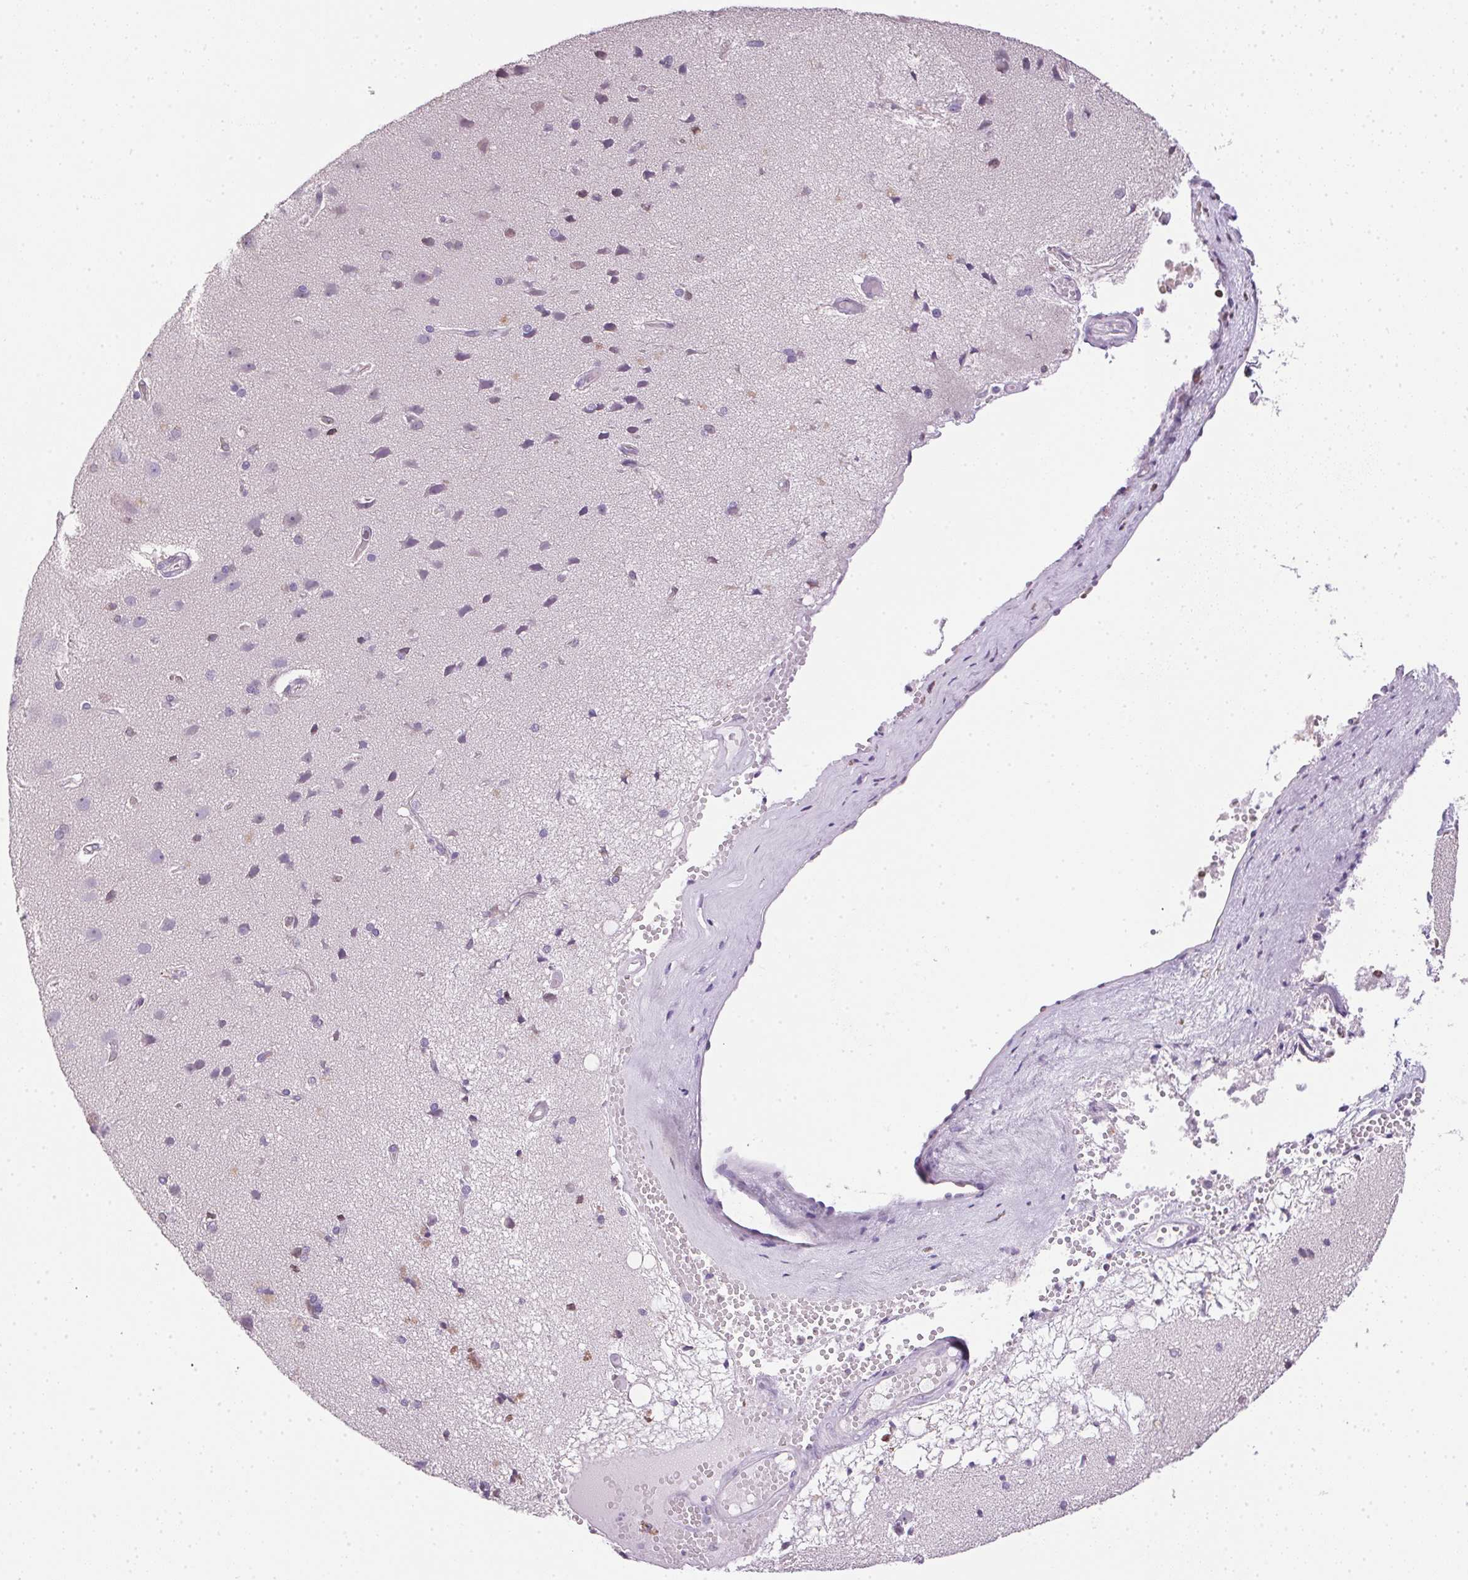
{"staining": {"intensity": "negative", "quantity": "none", "location": "none"}, "tissue": "cerebral cortex", "cell_type": "Endothelial cells", "image_type": "normal", "snomed": [{"axis": "morphology", "description": "Normal tissue, NOS"}, {"axis": "morphology", "description": "Glioma, malignant, High grade"}, {"axis": "topography", "description": "Cerebral cortex"}], "caption": "Protein analysis of benign cerebral cortex shows no significant staining in endothelial cells. (DAB IHC, high magnification).", "gene": "PRL", "patient": {"sex": "male", "age": 71}}